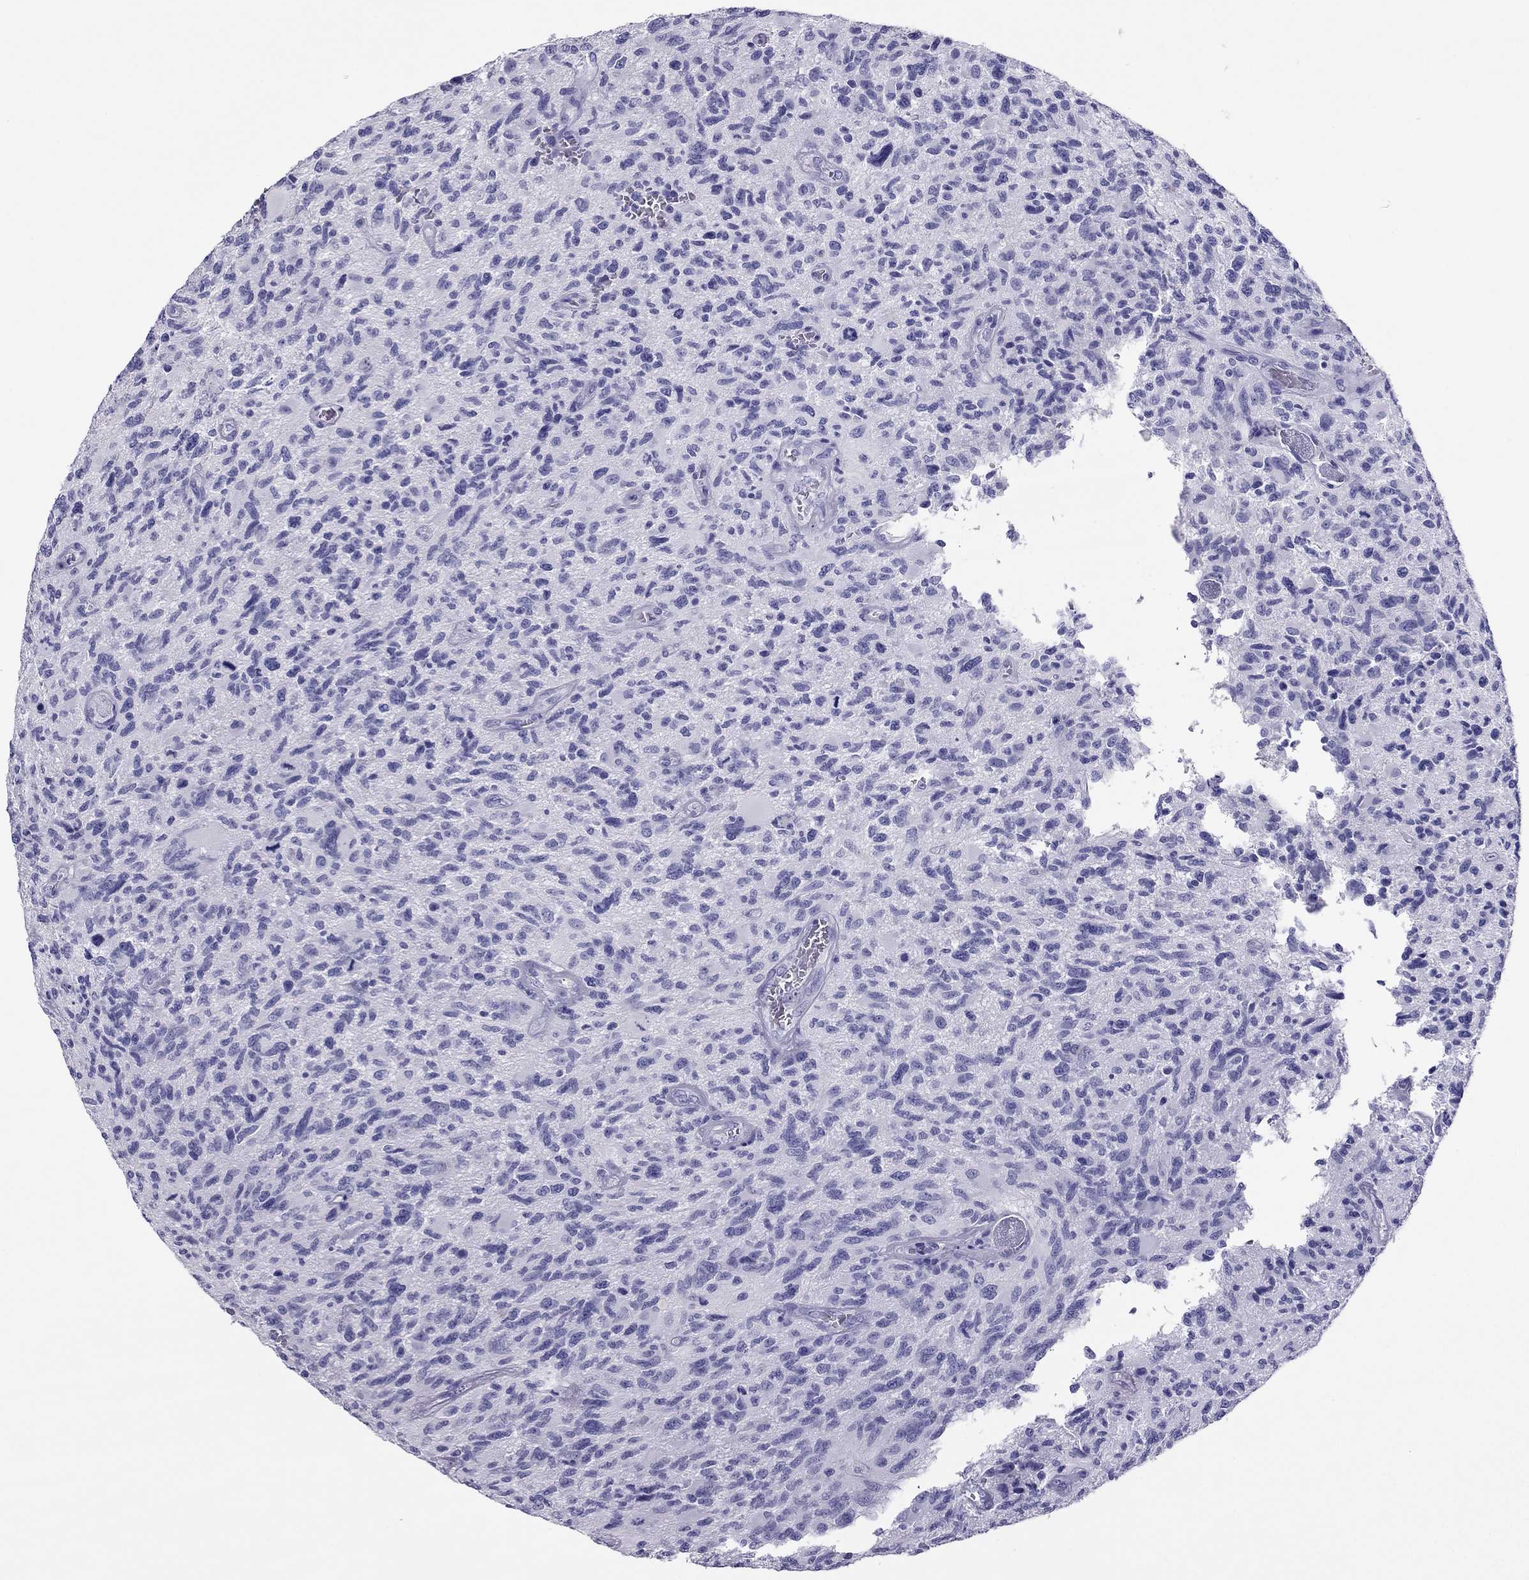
{"staining": {"intensity": "negative", "quantity": "none", "location": "none"}, "tissue": "glioma", "cell_type": "Tumor cells", "image_type": "cancer", "snomed": [{"axis": "morphology", "description": "Glioma, malignant, NOS"}, {"axis": "morphology", "description": "Glioma, malignant, High grade"}, {"axis": "topography", "description": "Brain"}], "caption": "IHC photomicrograph of human glioma stained for a protein (brown), which reveals no expression in tumor cells.", "gene": "PDE6A", "patient": {"sex": "female", "age": 71}}